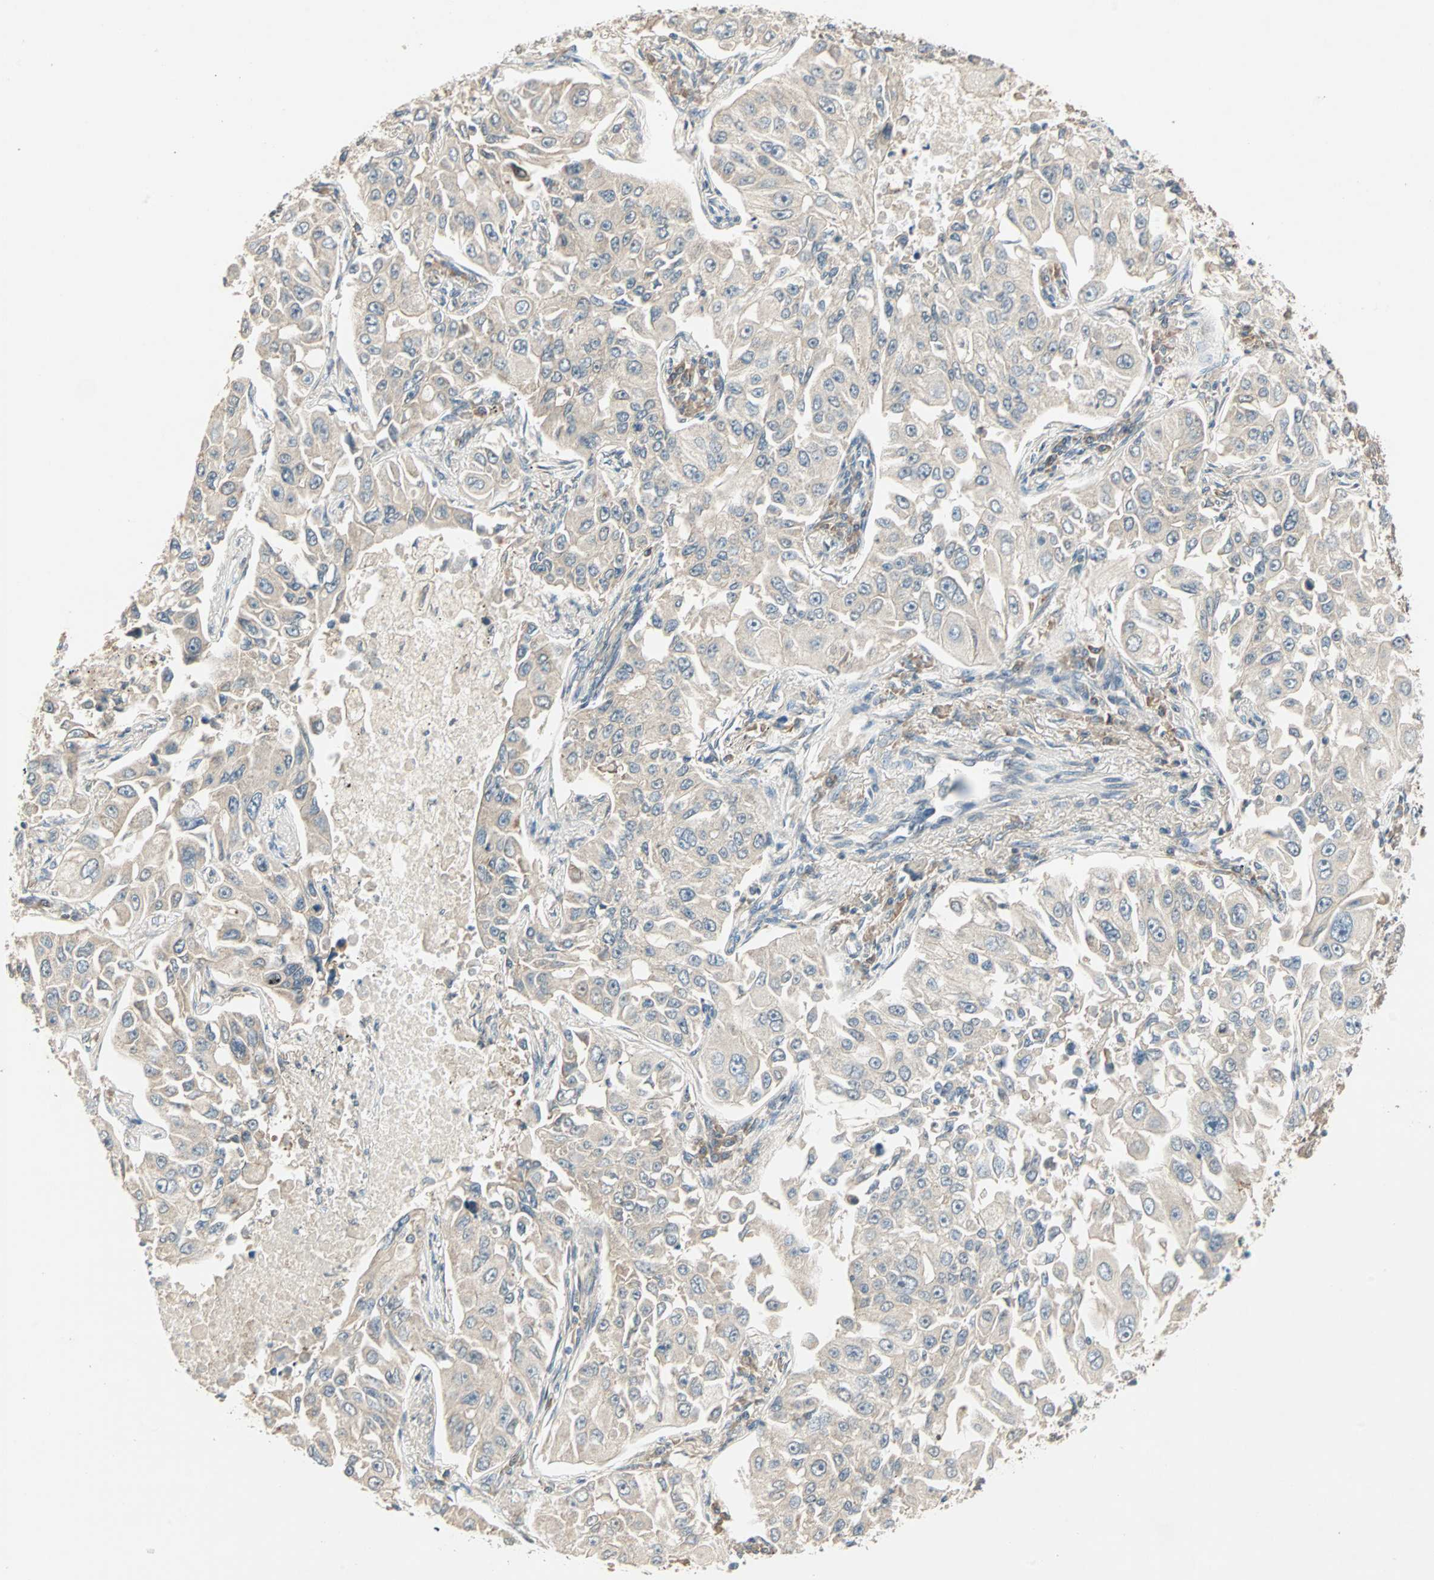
{"staining": {"intensity": "weak", "quantity": ">75%", "location": "cytoplasmic/membranous"}, "tissue": "lung cancer", "cell_type": "Tumor cells", "image_type": "cancer", "snomed": [{"axis": "morphology", "description": "Adenocarcinoma, NOS"}, {"axis": "topography", "description": "Lung"}], "caption": "Protein expression analysis of human adenocarcinoma (lung) reveals weak cytoplasmic/membranous positivity in approximately >75% of tumor cells.", "gene": "TTF2", "patient": {"sex": "male", "age": 84}}